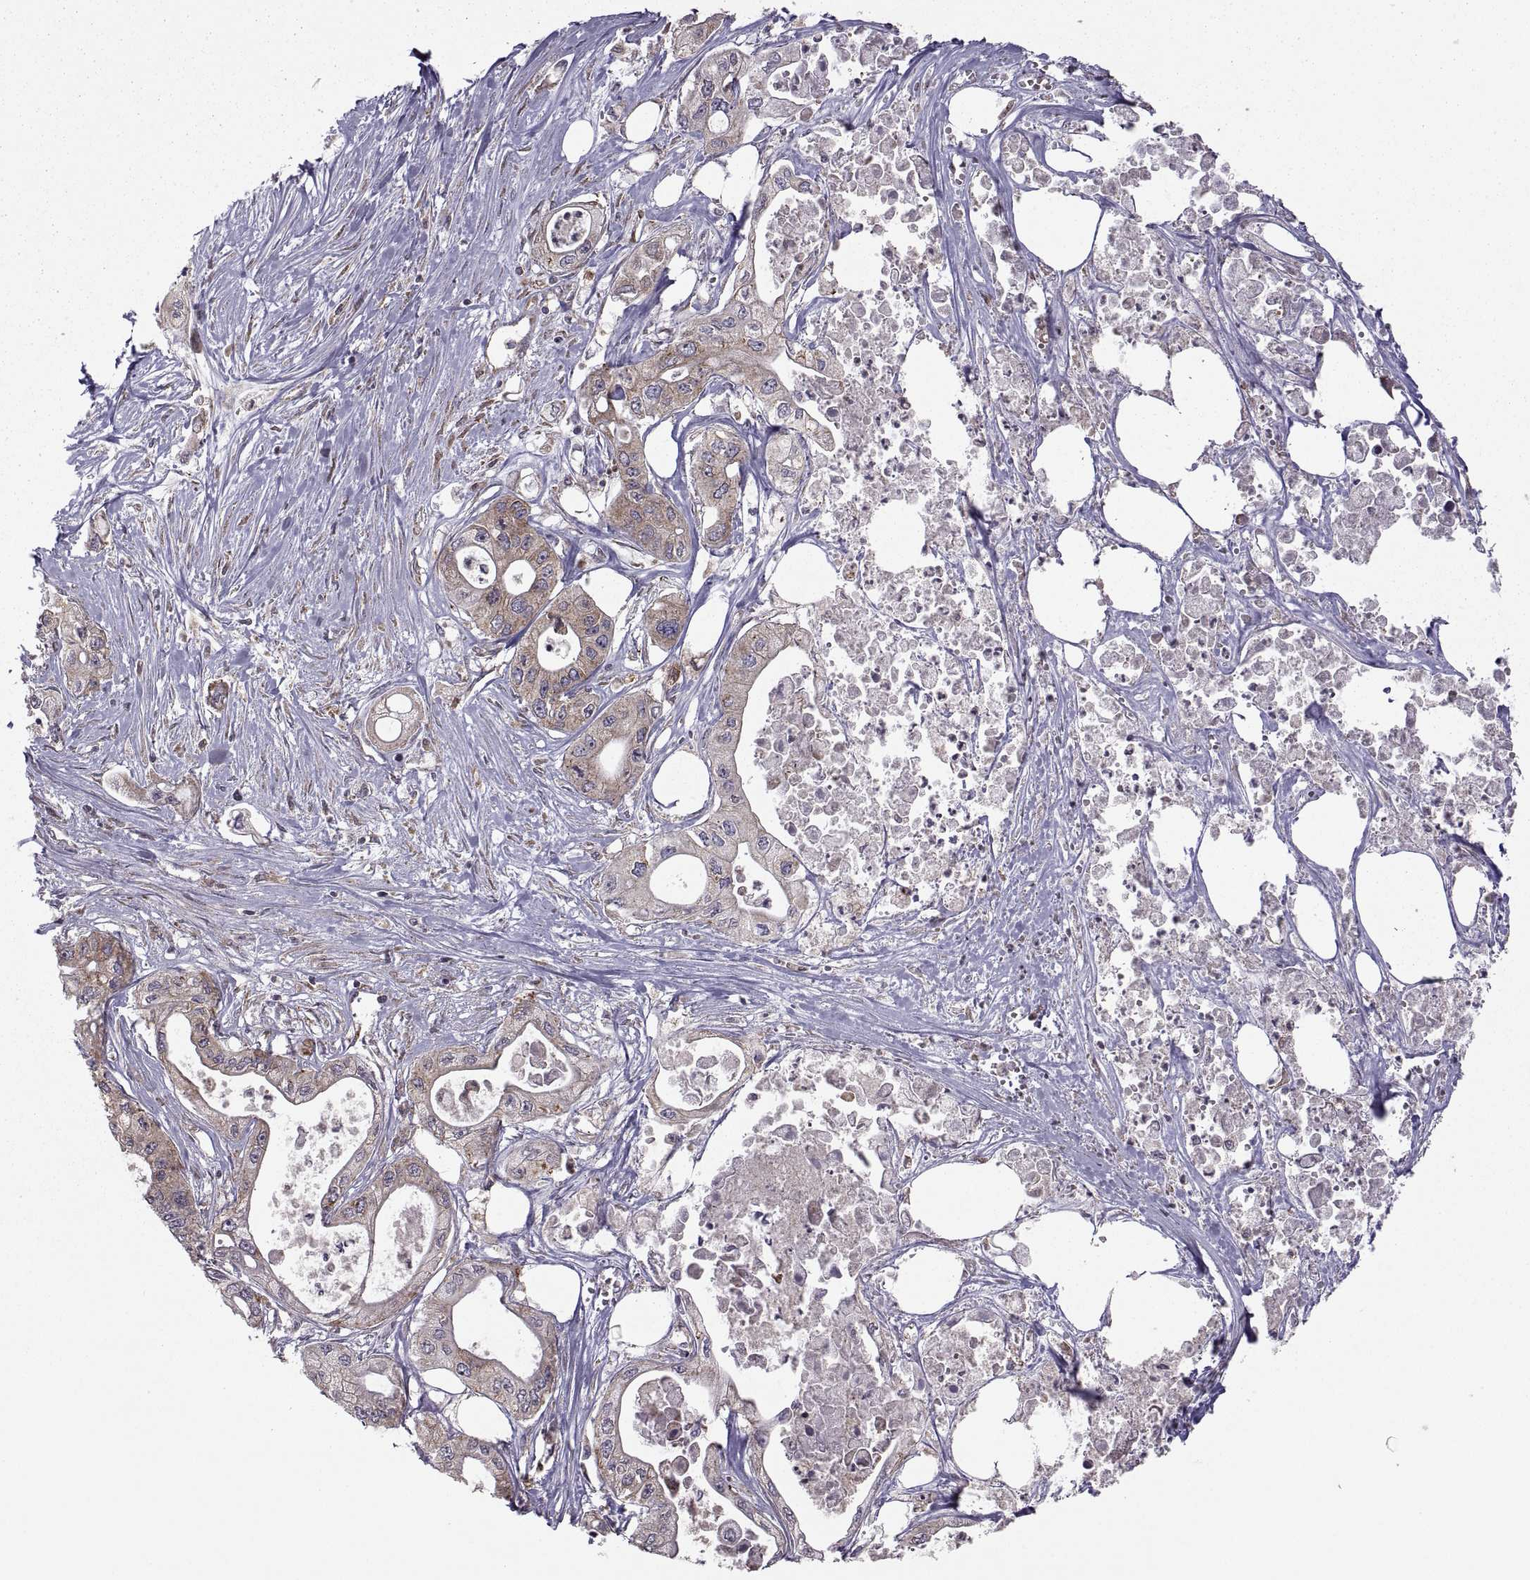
{"staining": {"intensity": "moderate", "quantity": "<25%", "location": "cytoplasmic/membranous"}, "tissue": "pancreatic cancer", "cell_type": "Tumor cells", "image_type": "cancer", "snomed": [{"axis": "morphology", "description": "Adenocarcinoma, NOS"}, {"axis": "topography", "description": "Pancreas"}], "caption": "Protein staining of pancreatic adenocarcinoma tissue reveals moderate cytoplasmic/membranous staining in approximately <25% of tumor cells. (Brightfield microscopy of DAB IHC at high magnification).", "gene": "PDIA3", "patient": {"sex": "male", "age": 70}}